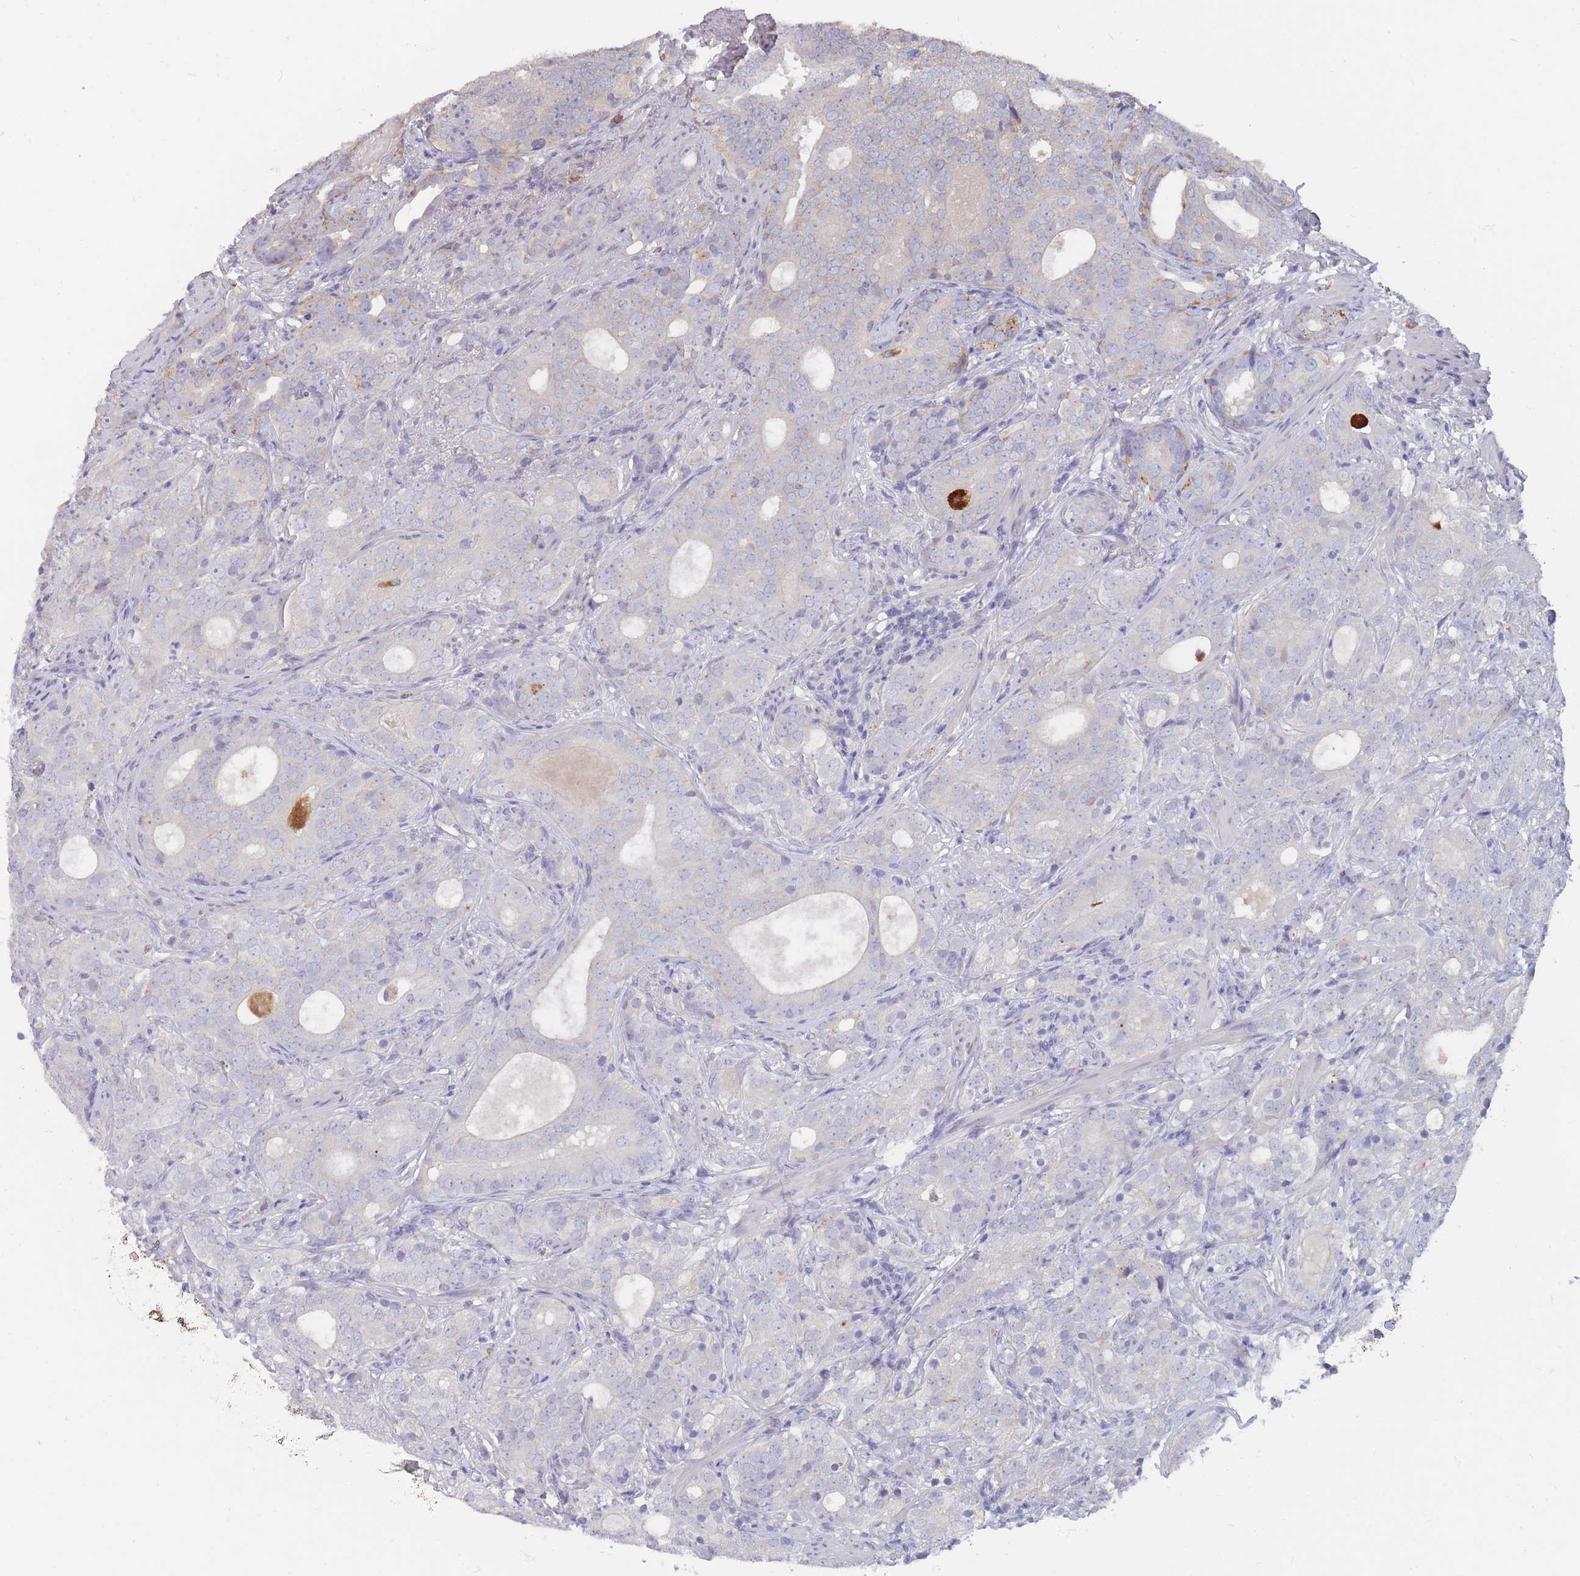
{"staining": {"intensity": "negative", "quantity": "none", "location": "none"}, "tissue": "prostate cancer", "cell_type": "Tumor cells", "image_type": "cancer", "snomed": [{"axis": "morphology", "description": "Adenocarcinoma, High grade"}, {"axis": "topography", "description": "Prostate"}], "caption": "An image of human prostate cancer is negative for staining in tumor cells.", "gene": "CYP51A1", "patient": {"sex": "male", "age": 64}}